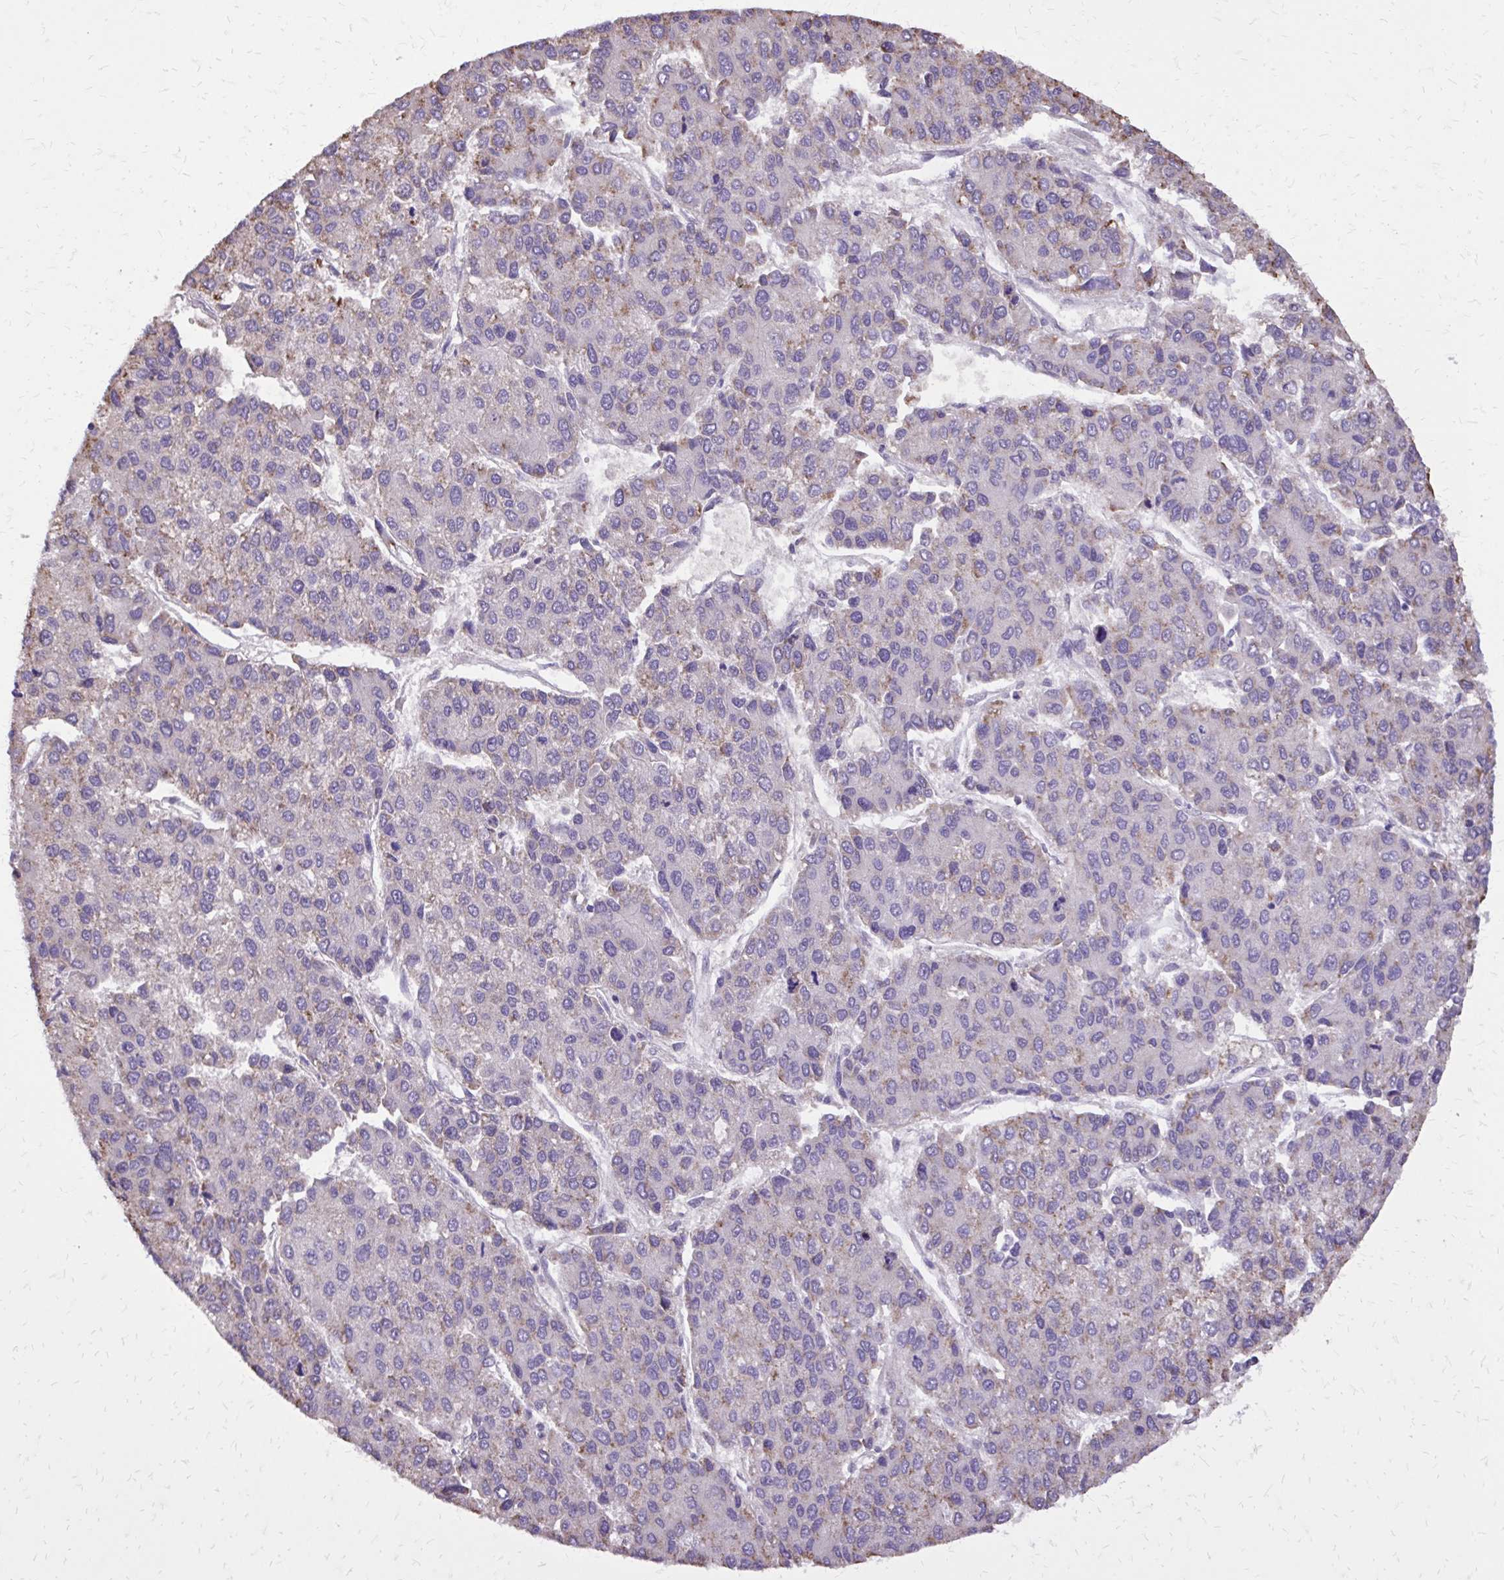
{"staining": {"intensity": "weak", "quantity": "25%-75%", "location": "cytoplasmic/membranous"}, "tissue": "liver cancer", "cell_type": "Tumor cells", "image_type": "cancer", "snomed": [{"axis": "morphology", "description": "Carcinoma, Hepatocellular, NOS"}, {"axis": "topography", "description": "Liver"}], "caption": "Human hepatocellular carcinoma (liver) stained with a brown dye shows weak cytoplasmic/membranous positive expression in about 25%-75% of tumor cells.", "gene": "CAT", "patient": {"sex": "female", "age": 66}}